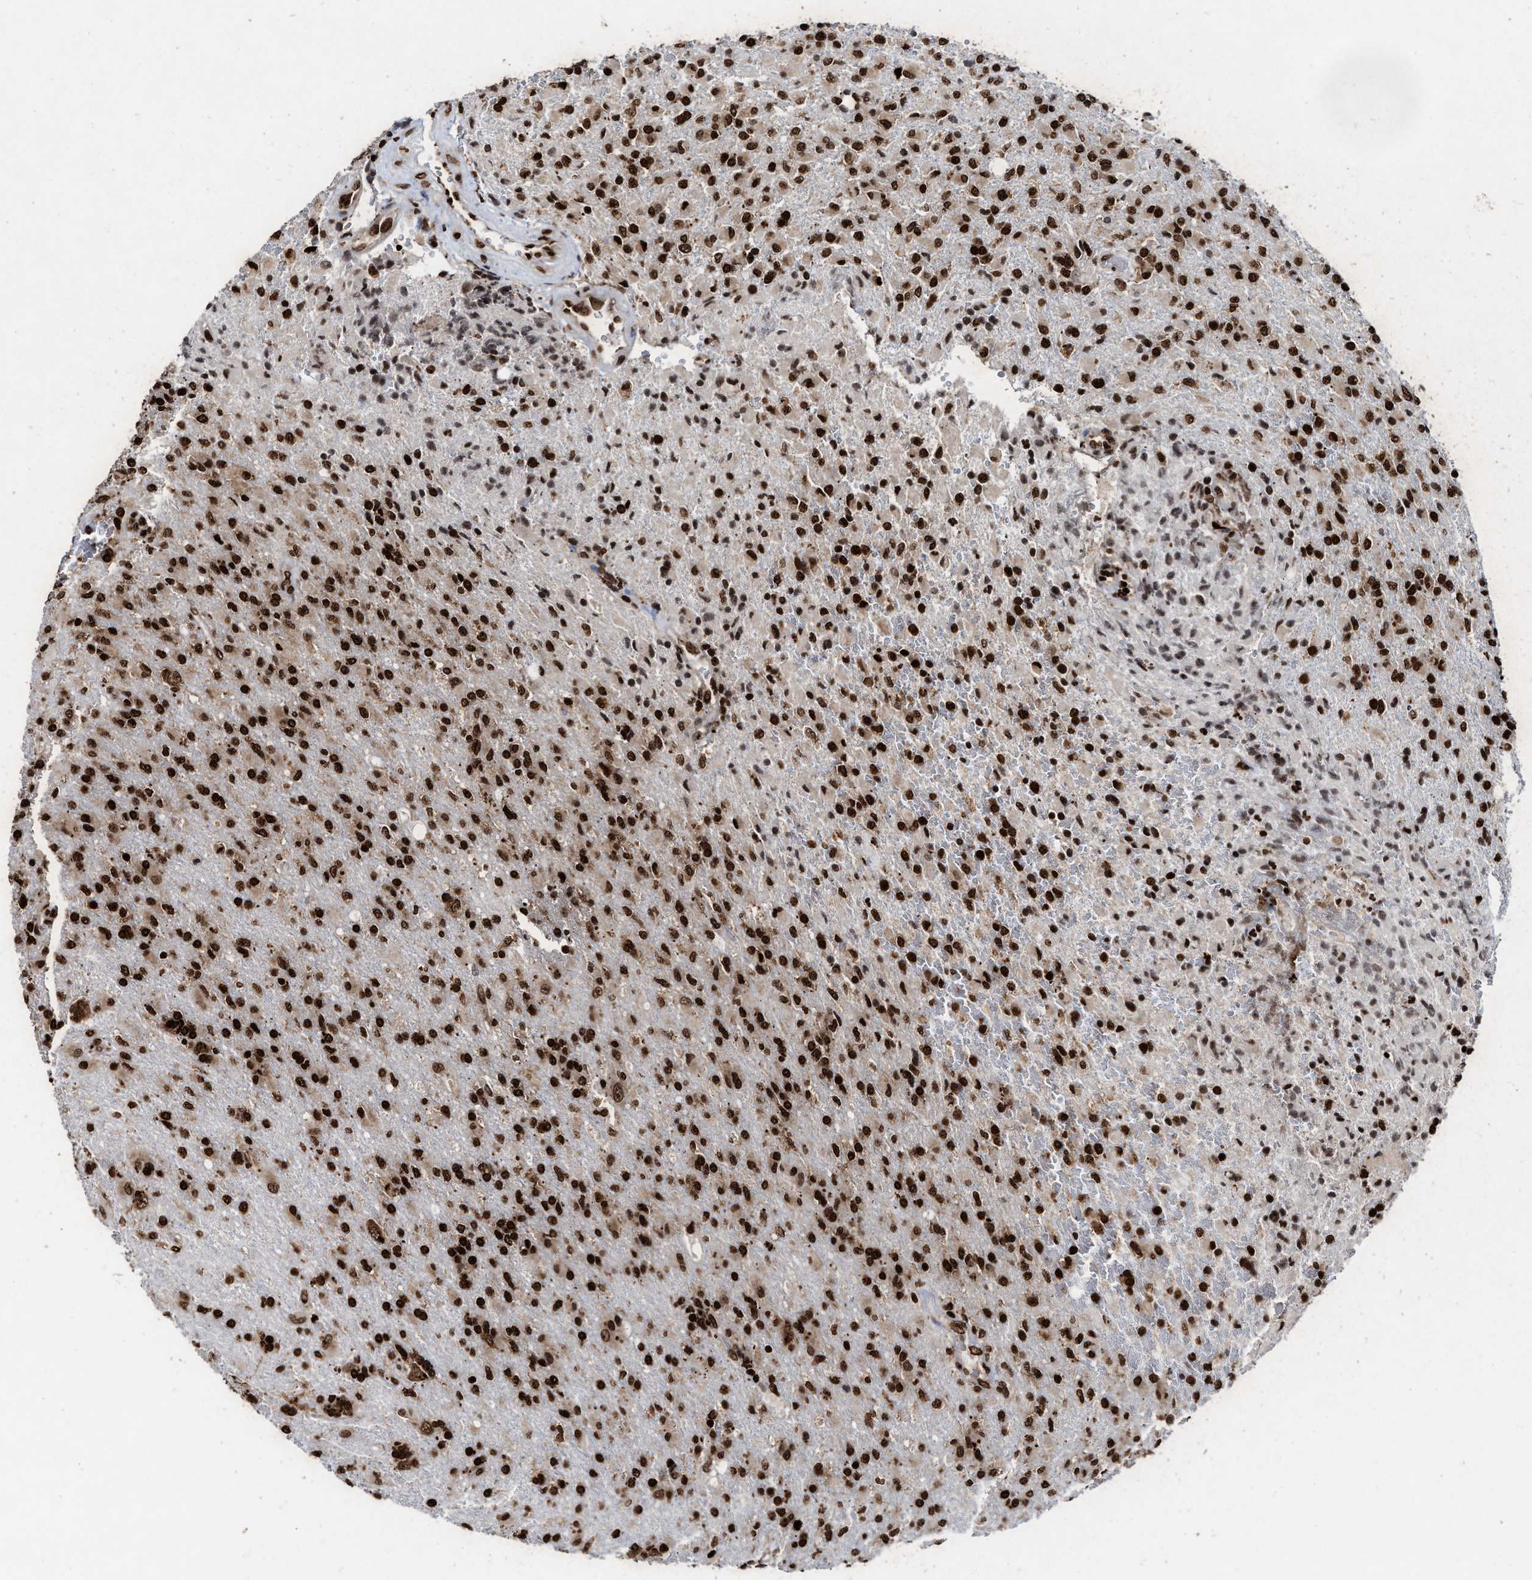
{"staining": {"intensity": "strong", "quantity": ">75%", "location": "nuclear"}, "tissue": "glioma", "cell_type": "Tumor cells", "image_type": "cancer", "snomed": [{"axis": "morphology", "description": "Glioma, malignant, High grade"}, {"axis": "topography", "description": "Brain"}], "caption": "Human glioma stained with a brown dye displays strong nuclear positive positivity in approximately >75% of tumor cells.", "gene": "ALYREF", "patient": {"sex": "male", "age": 71}}